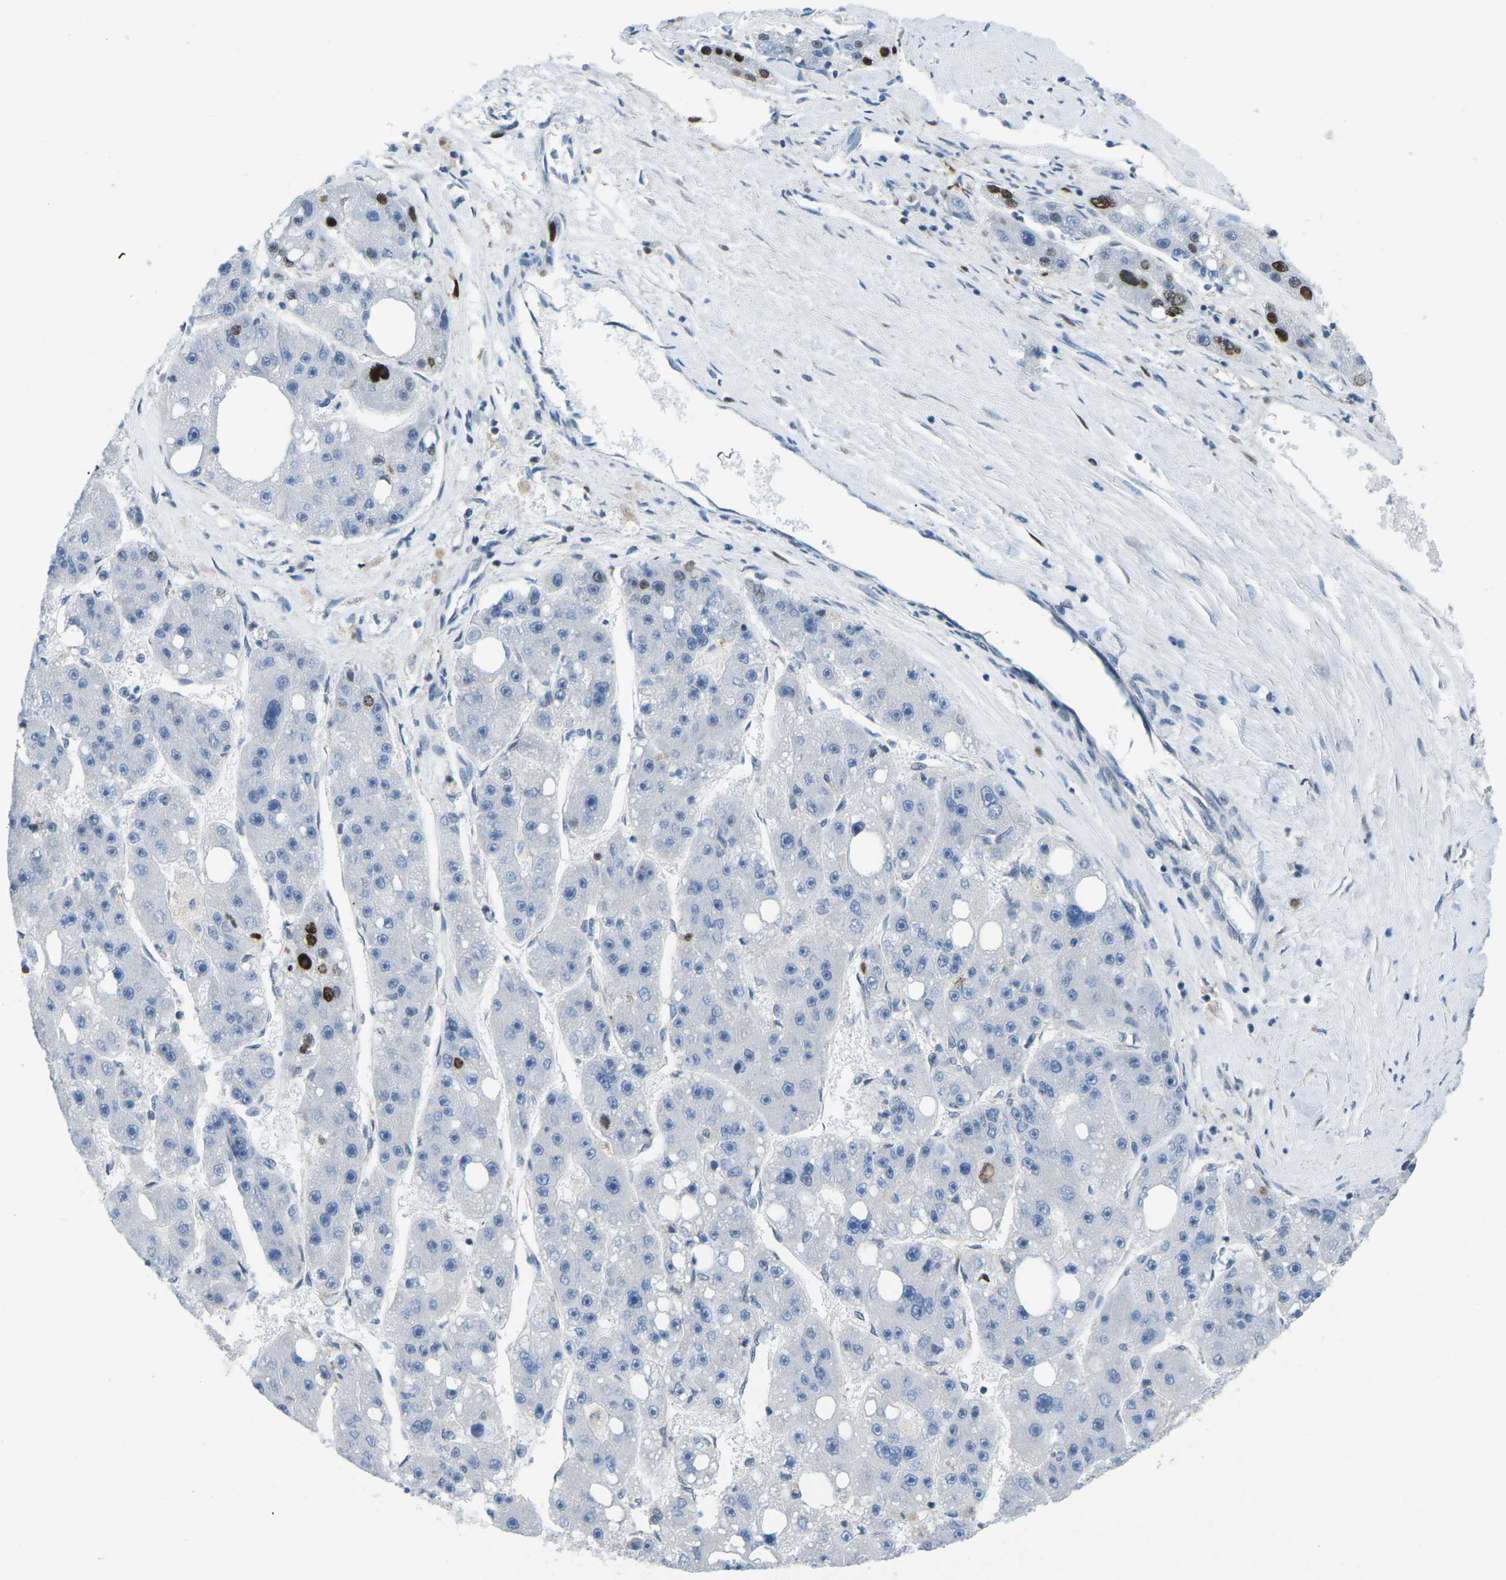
{"staining": {"intensity": "negative", "quantity": "none", "location": "none"}, "tissue": "liver cancer", "cell_type": "Tumor cells", "image_type": "cancer", "snomed": [{"axis": "morphology", "description": "Carcinoma, Hepatocellular, NOS"}, {"axis": "topography", "description": "Liver"}], "caption": "Micrograph shows no significant protein expression in tumor cells of liver hepatocellular carcinoma.", "gene": "MBNL1", "patient": {"sex": "female", "age": 61}}